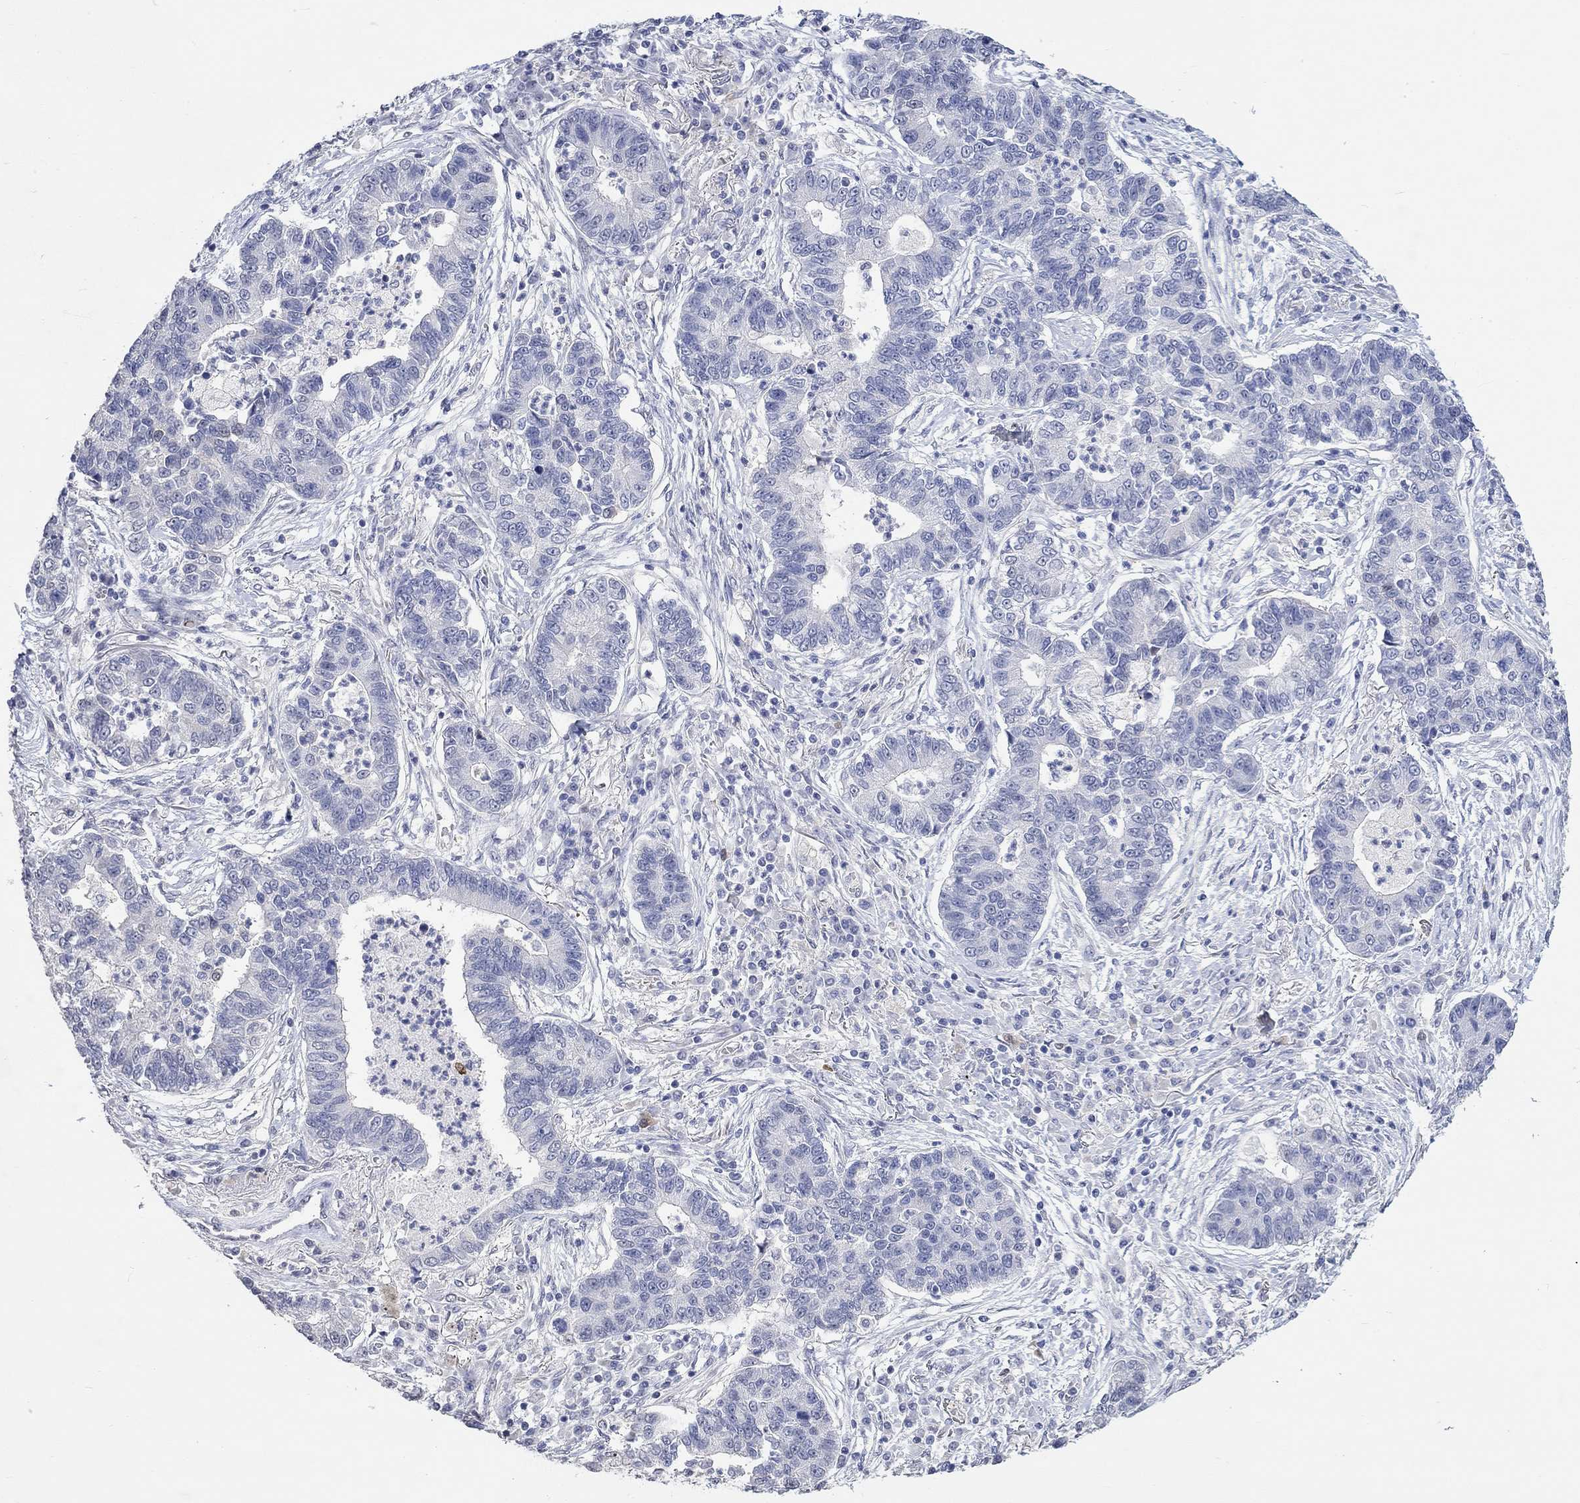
{"staining": {"intensity": "negative", "quantity": "none", "location": "none"}, "tissue": "lung cancer", "cell_type": "Tumor cells", "image_type": "cancer", "snomed": [{"axis": "morphology", "description": "Adenocarcinoma, NOS"}, {"axis": "topography", "description": "Lung"}], "caption": "An immunohistochemistry histopathology image of lung cancer (adenocarcinoma) is shown. There is no staining in tumor cells of lung cancer (adenocarcinoma). The staining is performed using DAB (3,3'-diaminobenzidine) brown chromogen with nuclei counter-stained in using hematoxylin.", "gene": "PNMA5", "patient": {"sex": "female", "age": 57}}